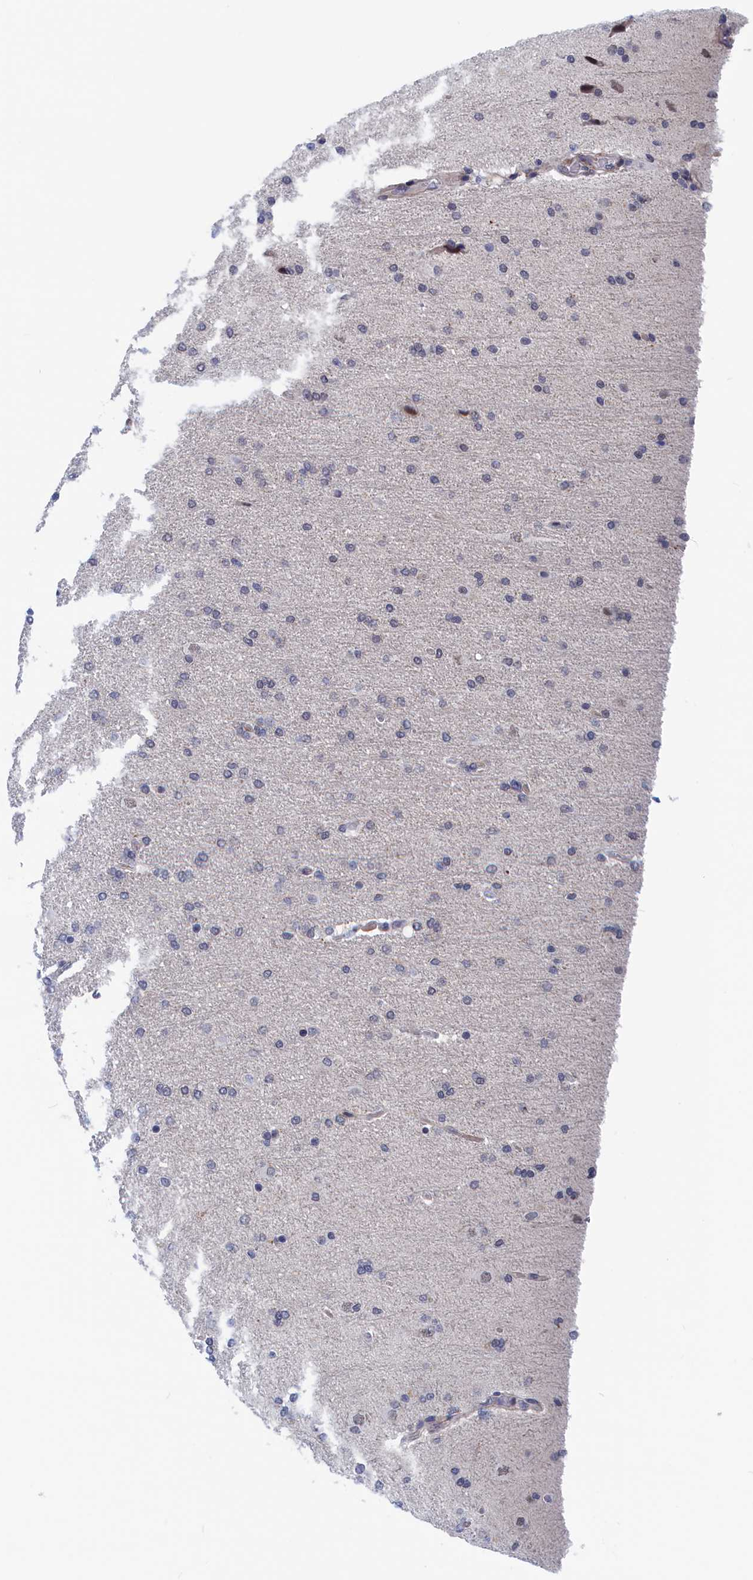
{"staining": {"intensity": "weak", "quantity": "<25%", "location": "nuclear"}, "tissue": "glioma", "cell_type": "Tumor cells", "image_type": "cancer", "snomed": [{"axis": "morphology", "description": "Glioma, malignant, High grade"}, {"axis": "topography", "description": "Brain"}], "caption": "Glioma was stained to show a protein in brown. There is no significant staining in tumor cells.", "gene": "MARCHF3", "patient": {"sex": "male", "age": 72}}